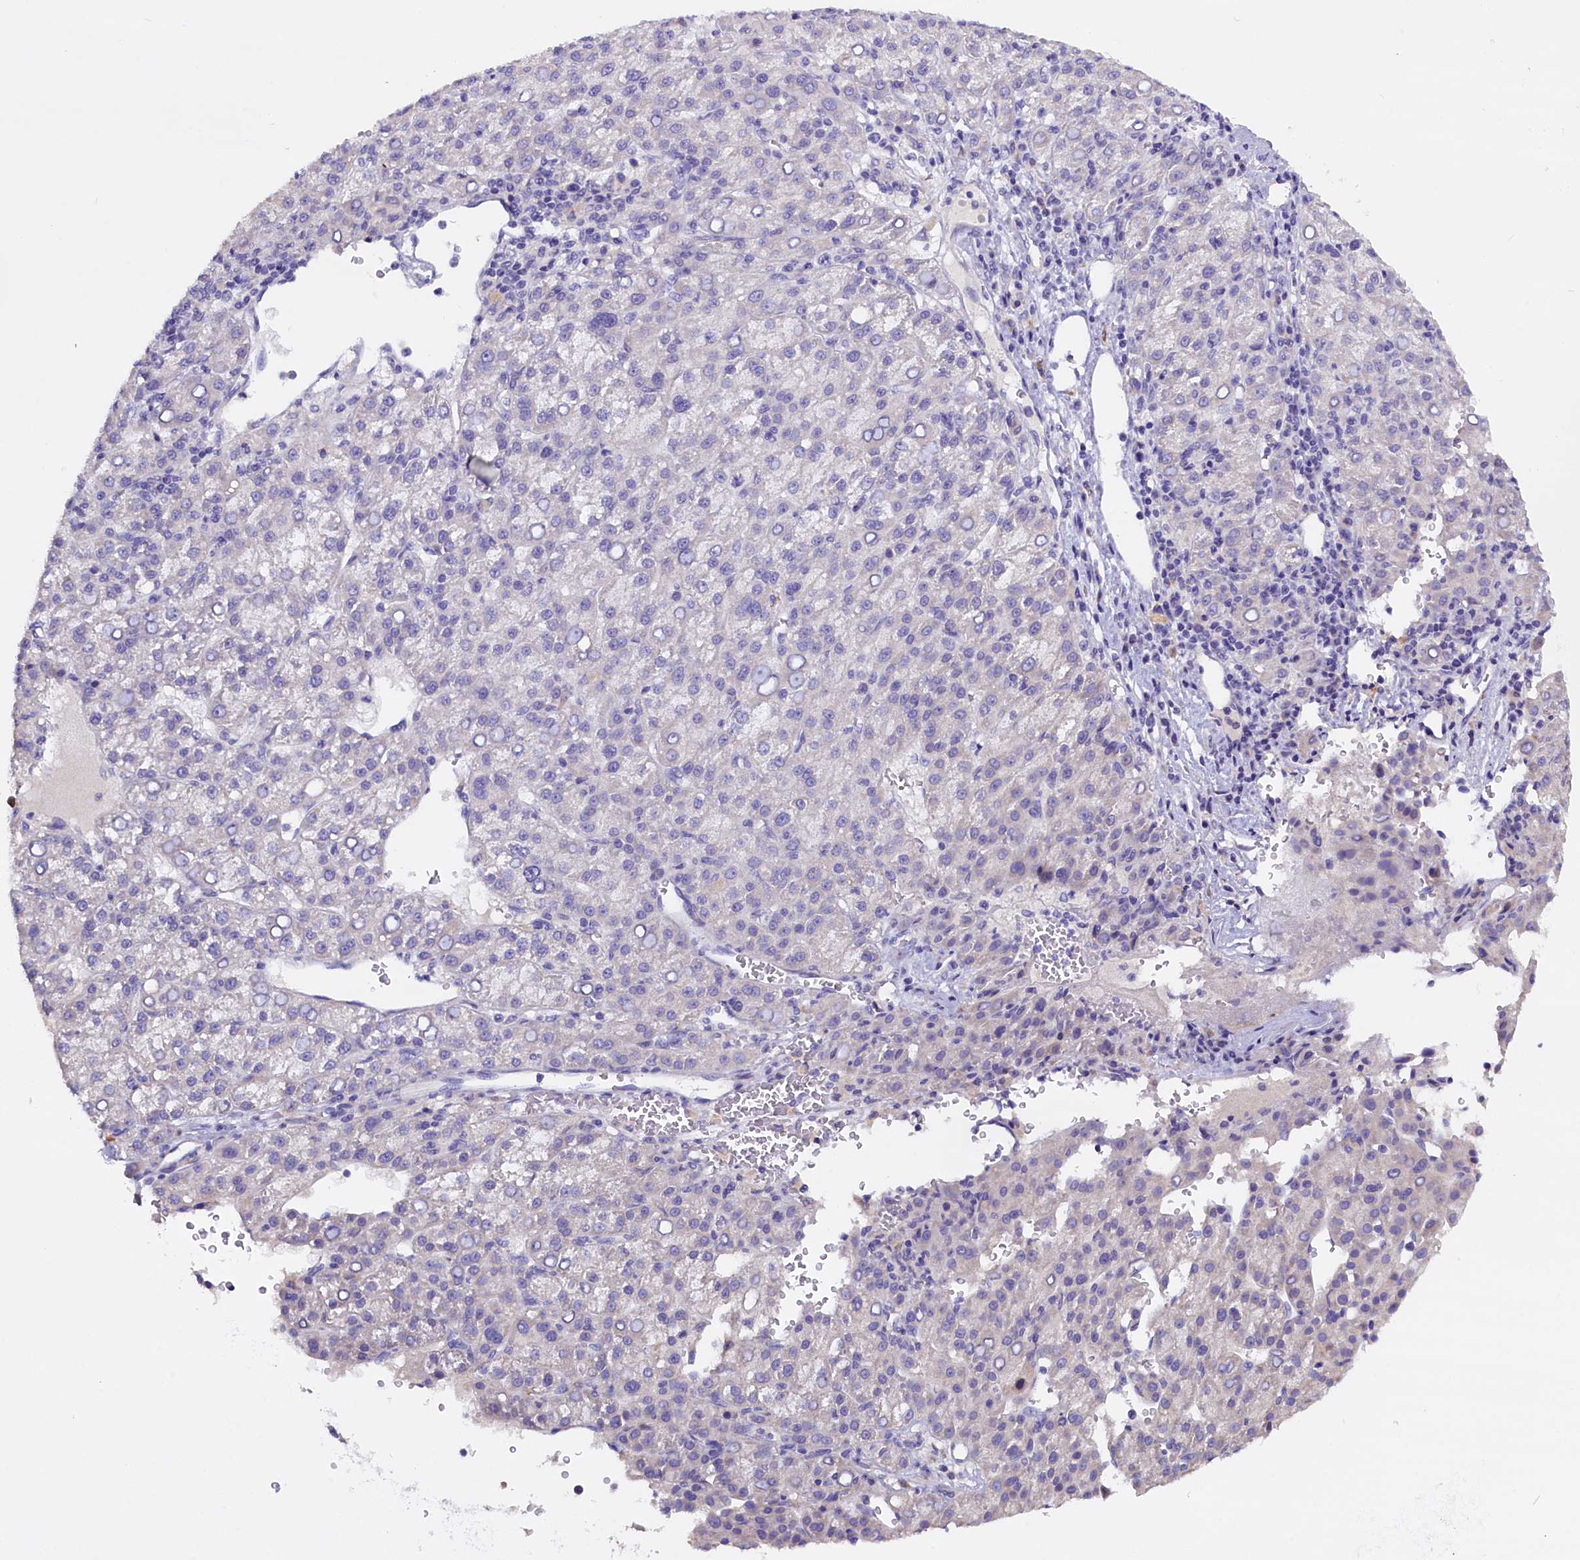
{"staining": {"intensity": "negative", "quantity": "none", "location": "none"}, "tissue": "liver cancer", "cell_type": "Tumor cells", "image_type": "cancer", "snomed": [{"axis": "morphology", "description": "Carcinoma, Hepatocellular, NOS"}, {"axis": "topography", "description": "Liver"}], "caption": "High magnification brightfield microscopy of liver cancer stained with DAB (brown) and counterstained with hematoxylin (blue): tumor cells show no significant positivity.", "gene": "RTTN", "patient": {"sex": "female", "age": 58}}